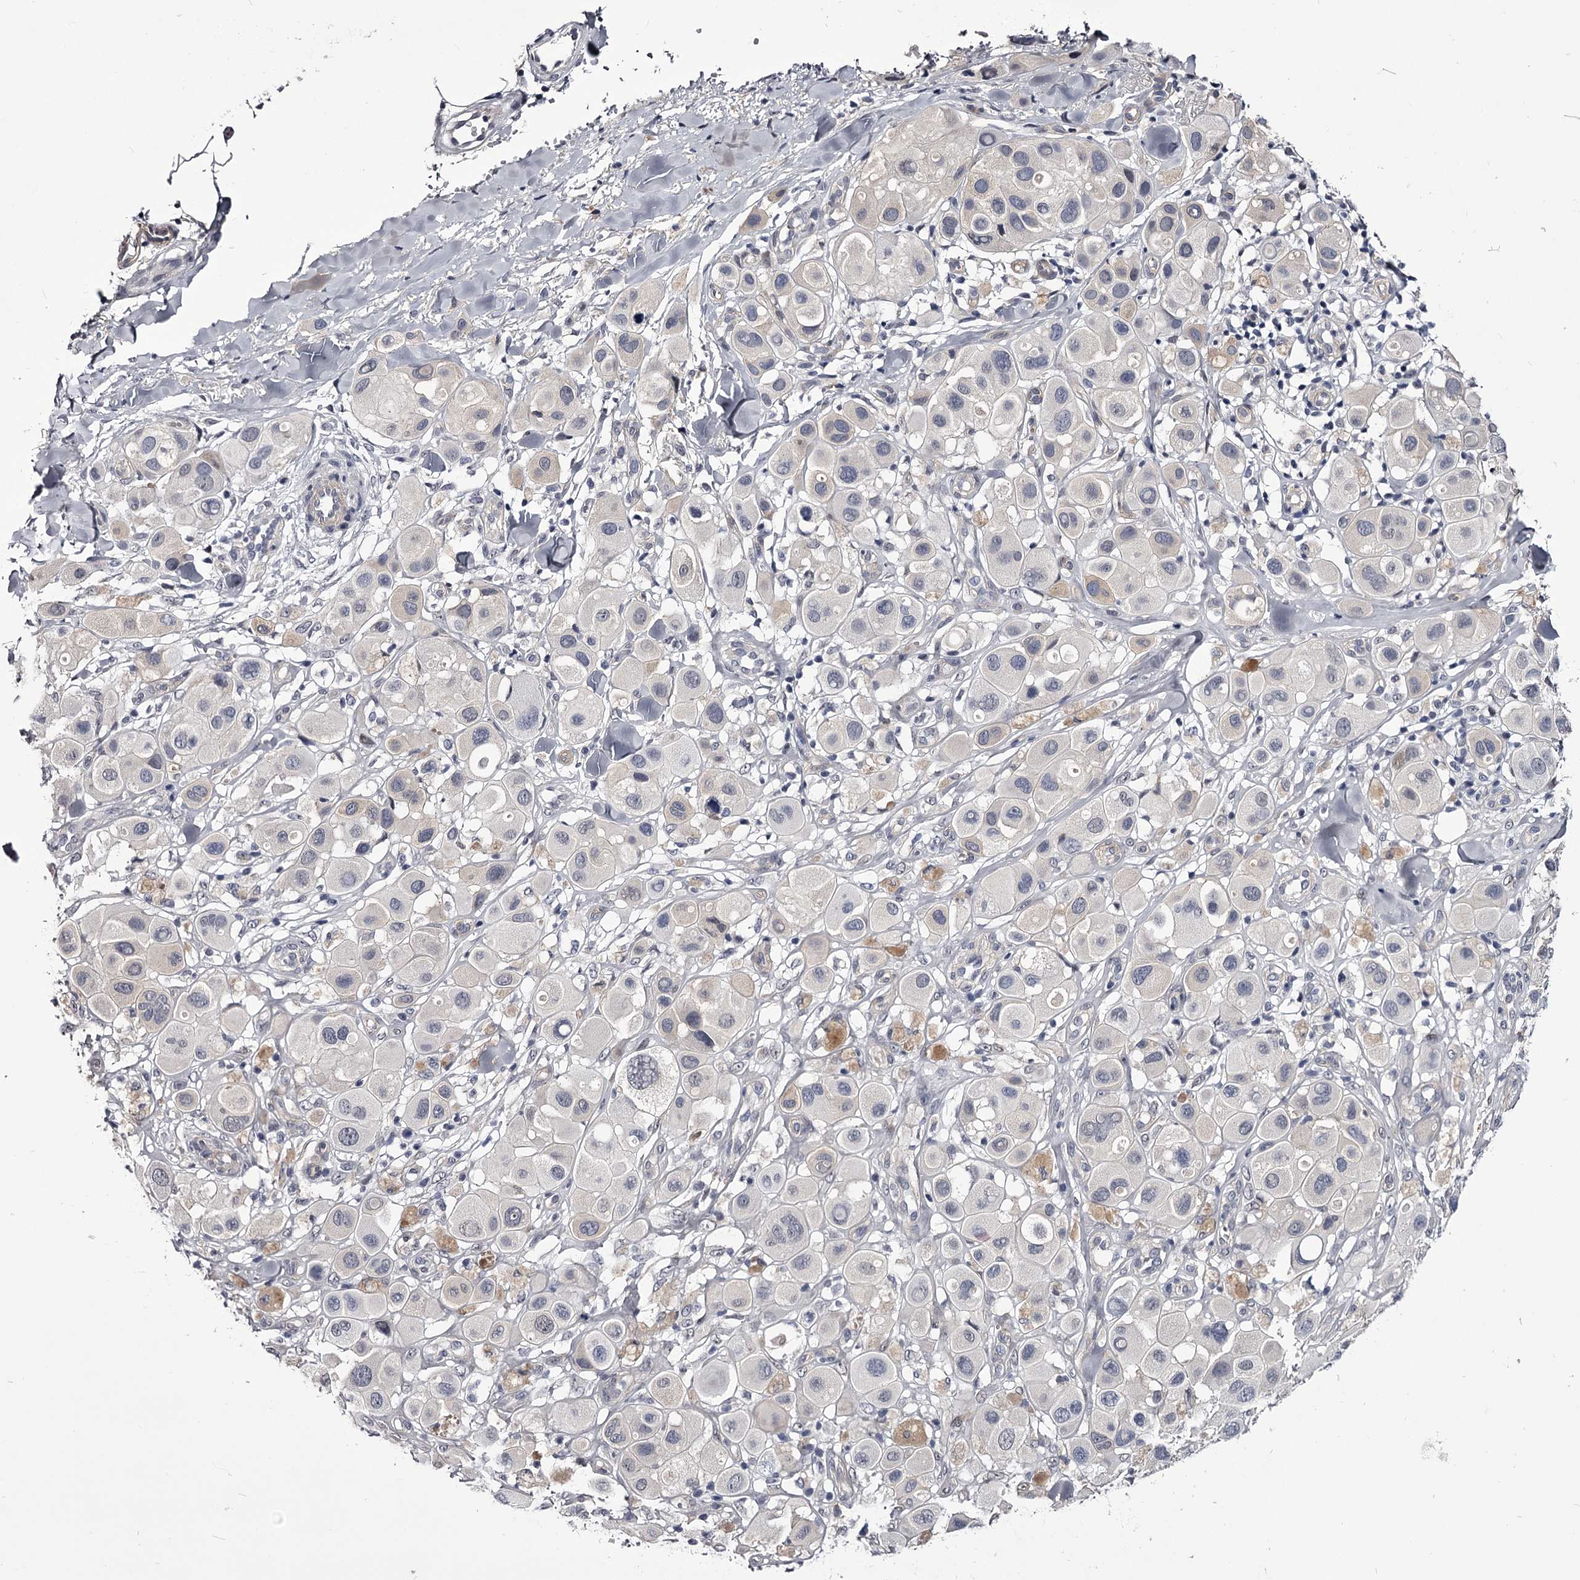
{"staining": {"intensity": "negative", "quantity": "none", "location": "none"}, "tissue": "melanoma", "cell_type": "Tumor cells", "image_type": "cancer", "snomed": [{"axis": "morphology", "description": "Malignant melanoma, Metastatic site"}, {"axis": "topography", "description": "Skin"}], "caption": "High magnification brightfield microscopy of malignant melanoma (metastatic site) stained with DAB (3,3'-diaminobenzidine) (brown) and counterstained with hematoxylin (blue): tumor cells show no significant staining.", "gene": "OVOL2", "patient": {"sex": "male", "age": 41}}